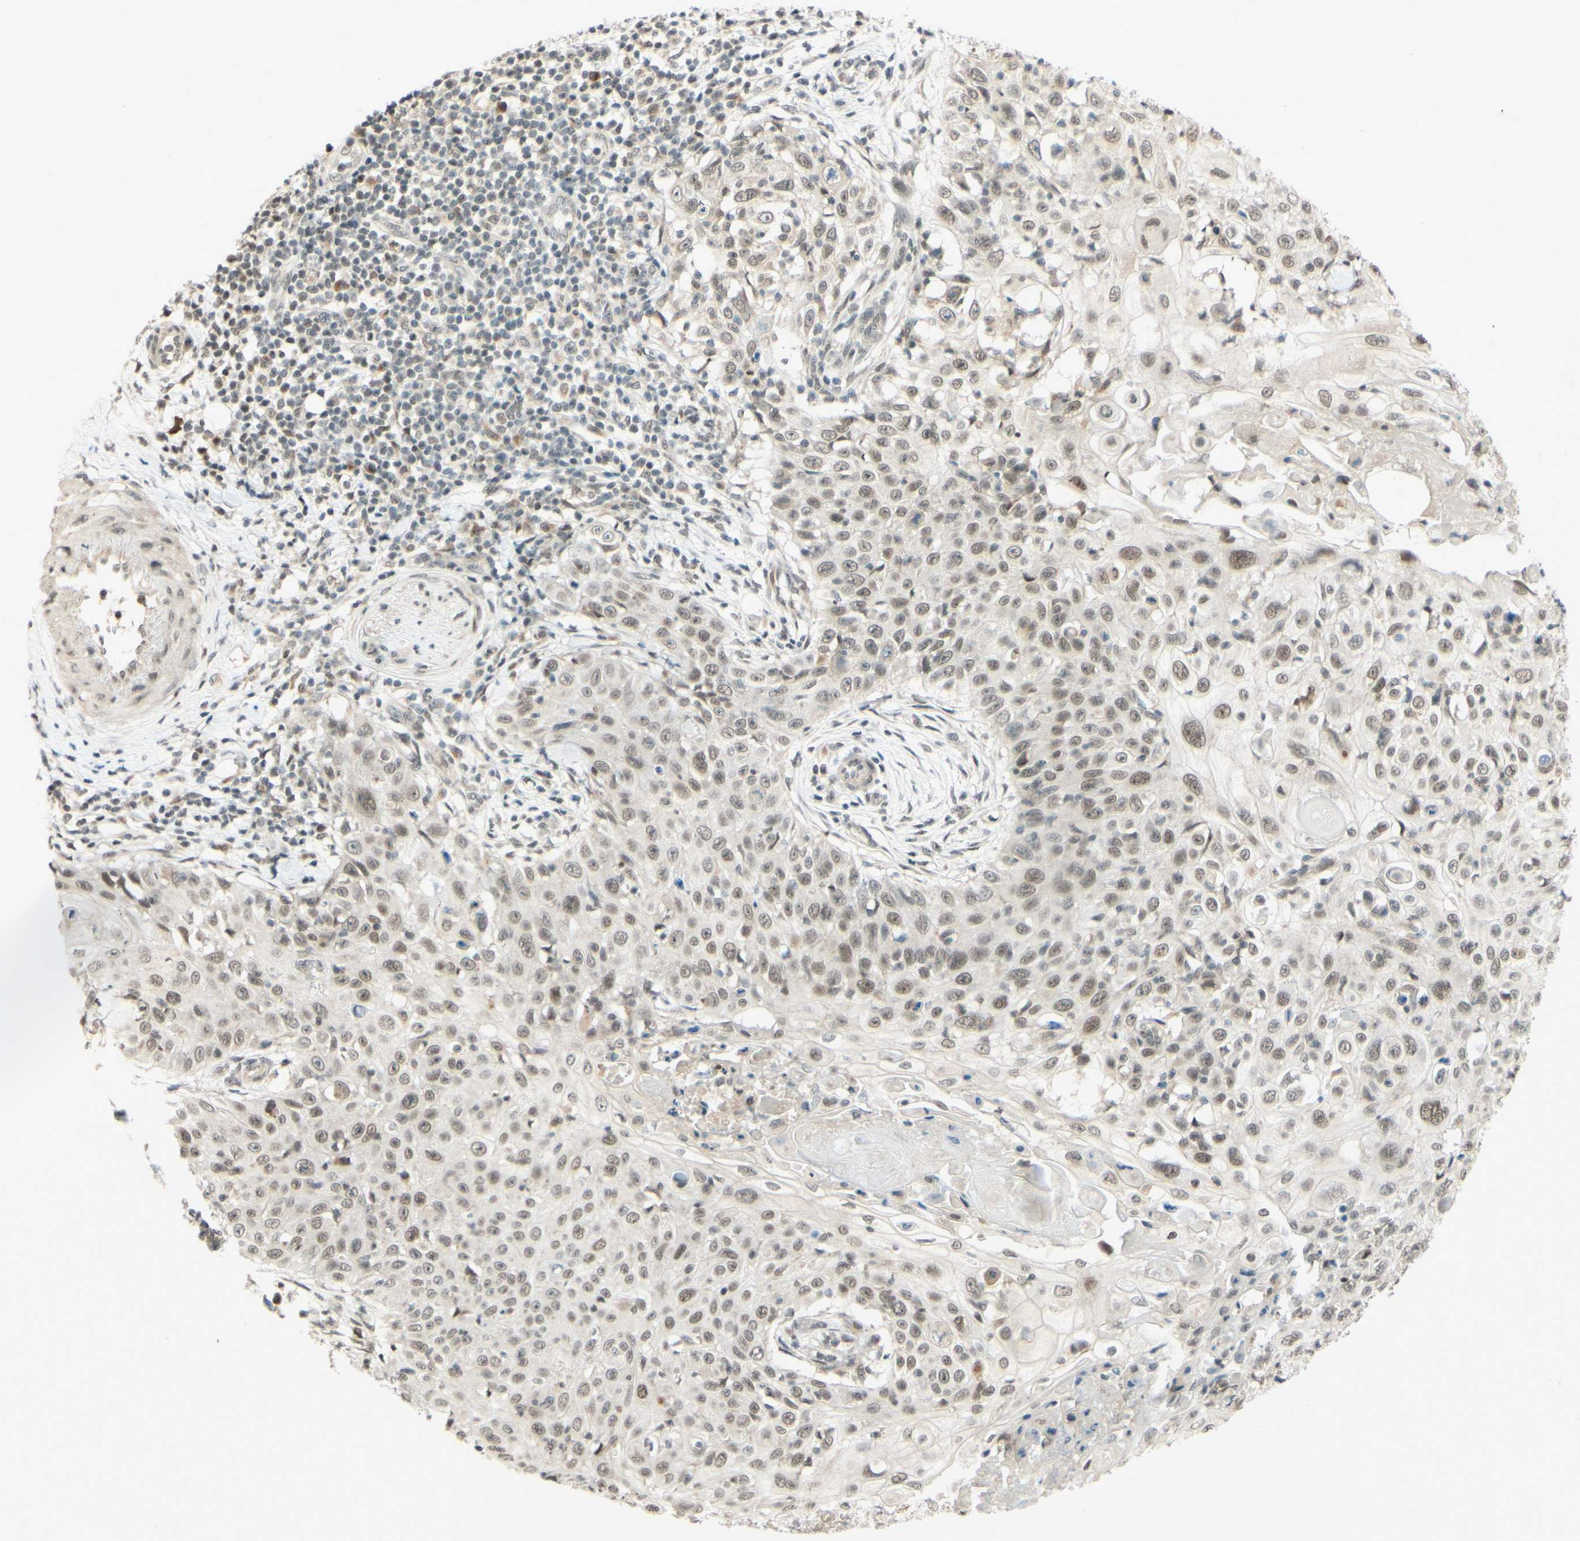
{"staining": {"intensity": "weak", "quantity": ">75%", "location": "nuclear"}, "tissue": "skin cancer", "cell_type": "Tumor cells", "image_type": "cancer", "snomed": [{"axis": "morphology", "description": "Squamous cell carcinoma, NOS"}, {"axis": "topography", "description": "Skin"}], "caption": "Immunohistochemical staining of human skin cancer shows weak nuclear protein positivity in approximately >75% of tumor cells. (Stains: DAB (3,3'-diaminobenzidine) in brown, nuclei in blue, Microscopy: brightfield microscopy at high magnification).", "gene": "SMARCB1", "patient": {"sex": "male", "age": 86}}